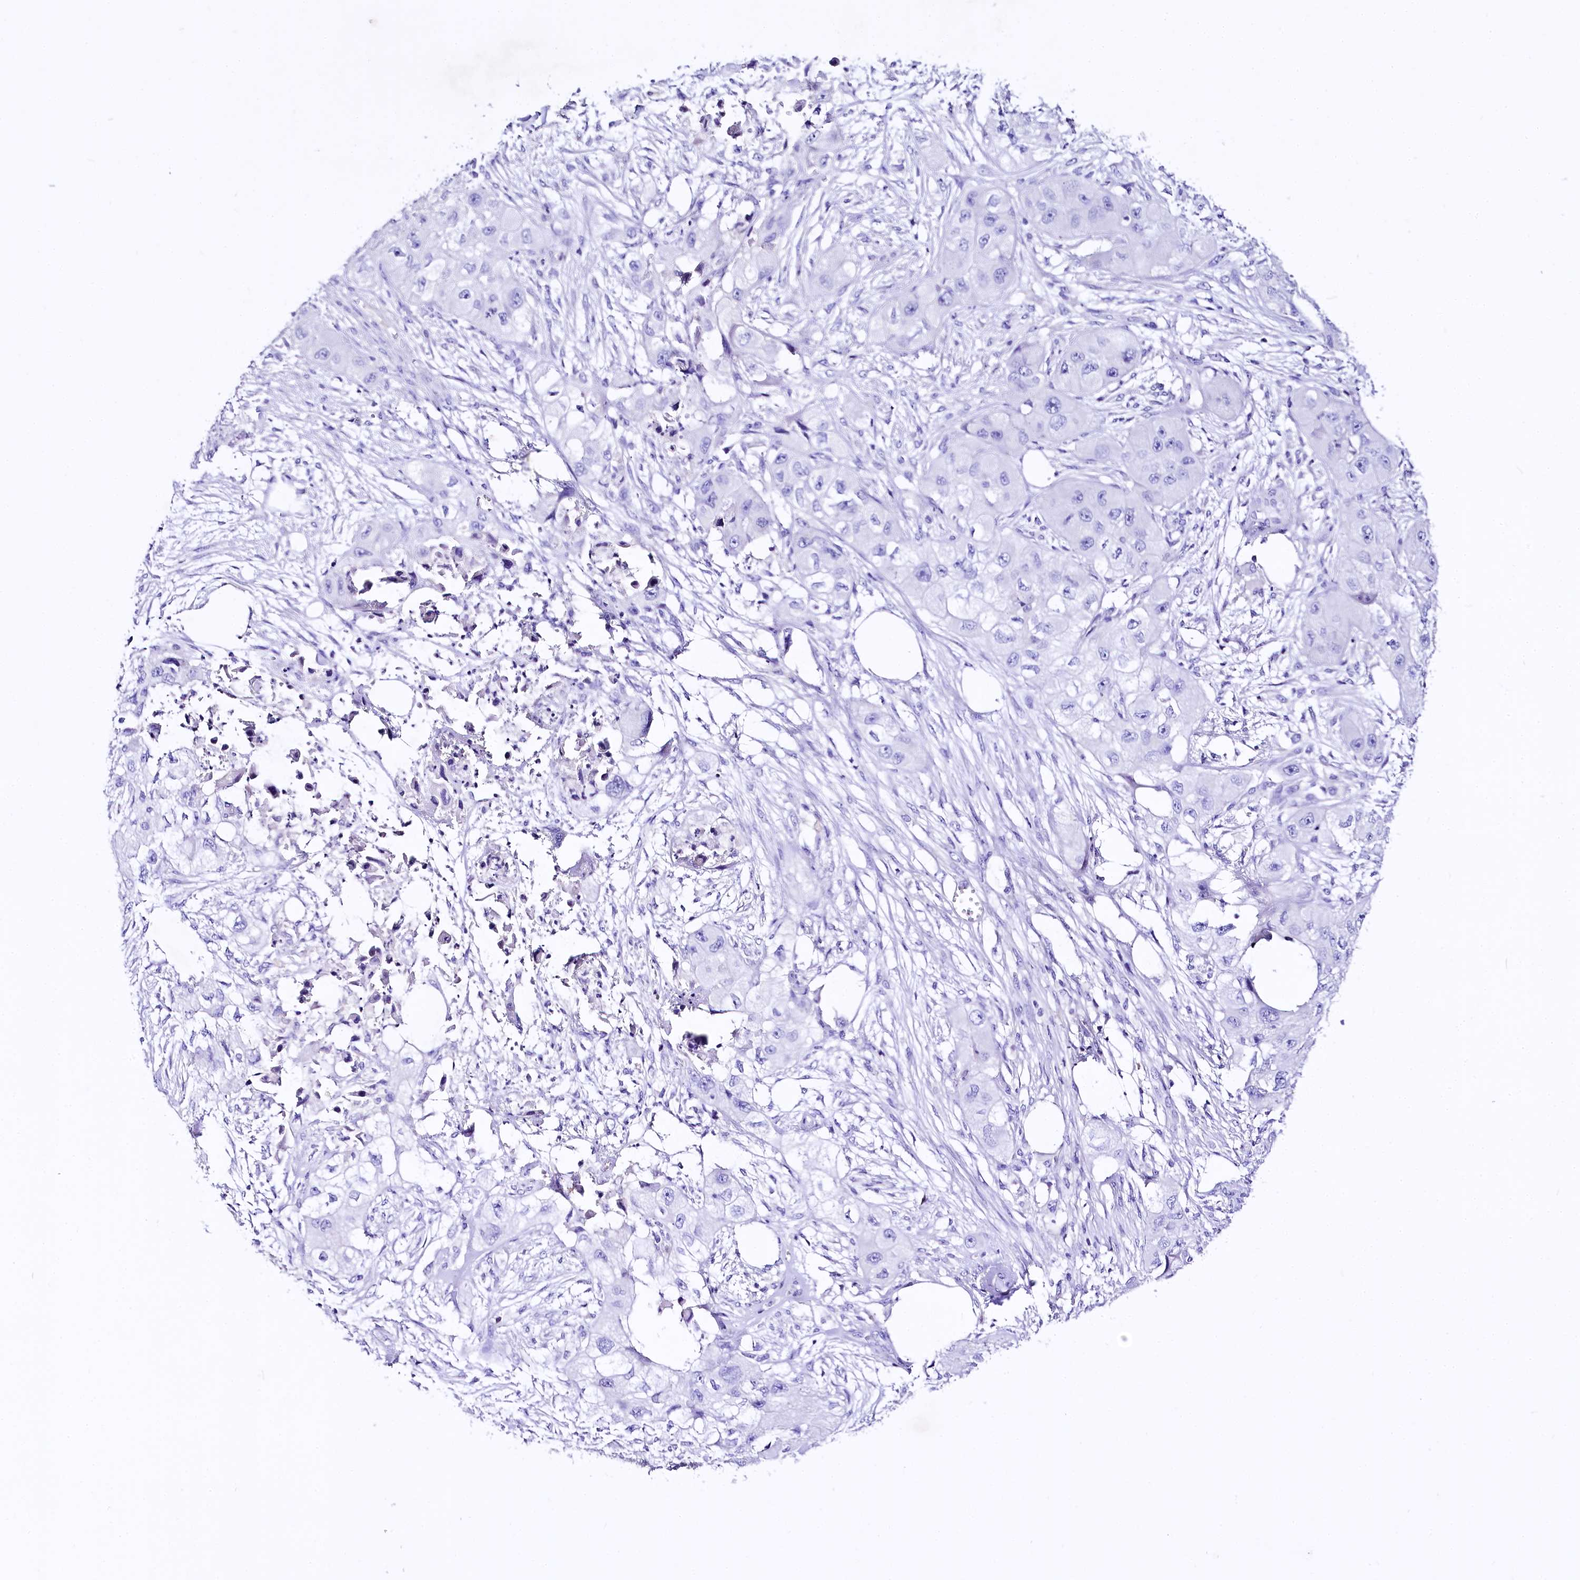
{"staining": {"intensity": "negative", "quantity": "none", "location": "none"}, "tissue": "skin cancer", "cell_type": "Tumor cells", "image_type": "cancer", "snomed": [{"axis": "morphology", "description": "Squamous cell carcinoma, NOS"}, {"axis": "topography", "description": "Skin"}, {"axis": "topography", "description": "Subcutis"}], "caption": "Skin cancer stained for a protein using IHC reveals no positivity tumor cells.", "gene": "A2ML1", "patient": {"sex": "male", "age": 73}}